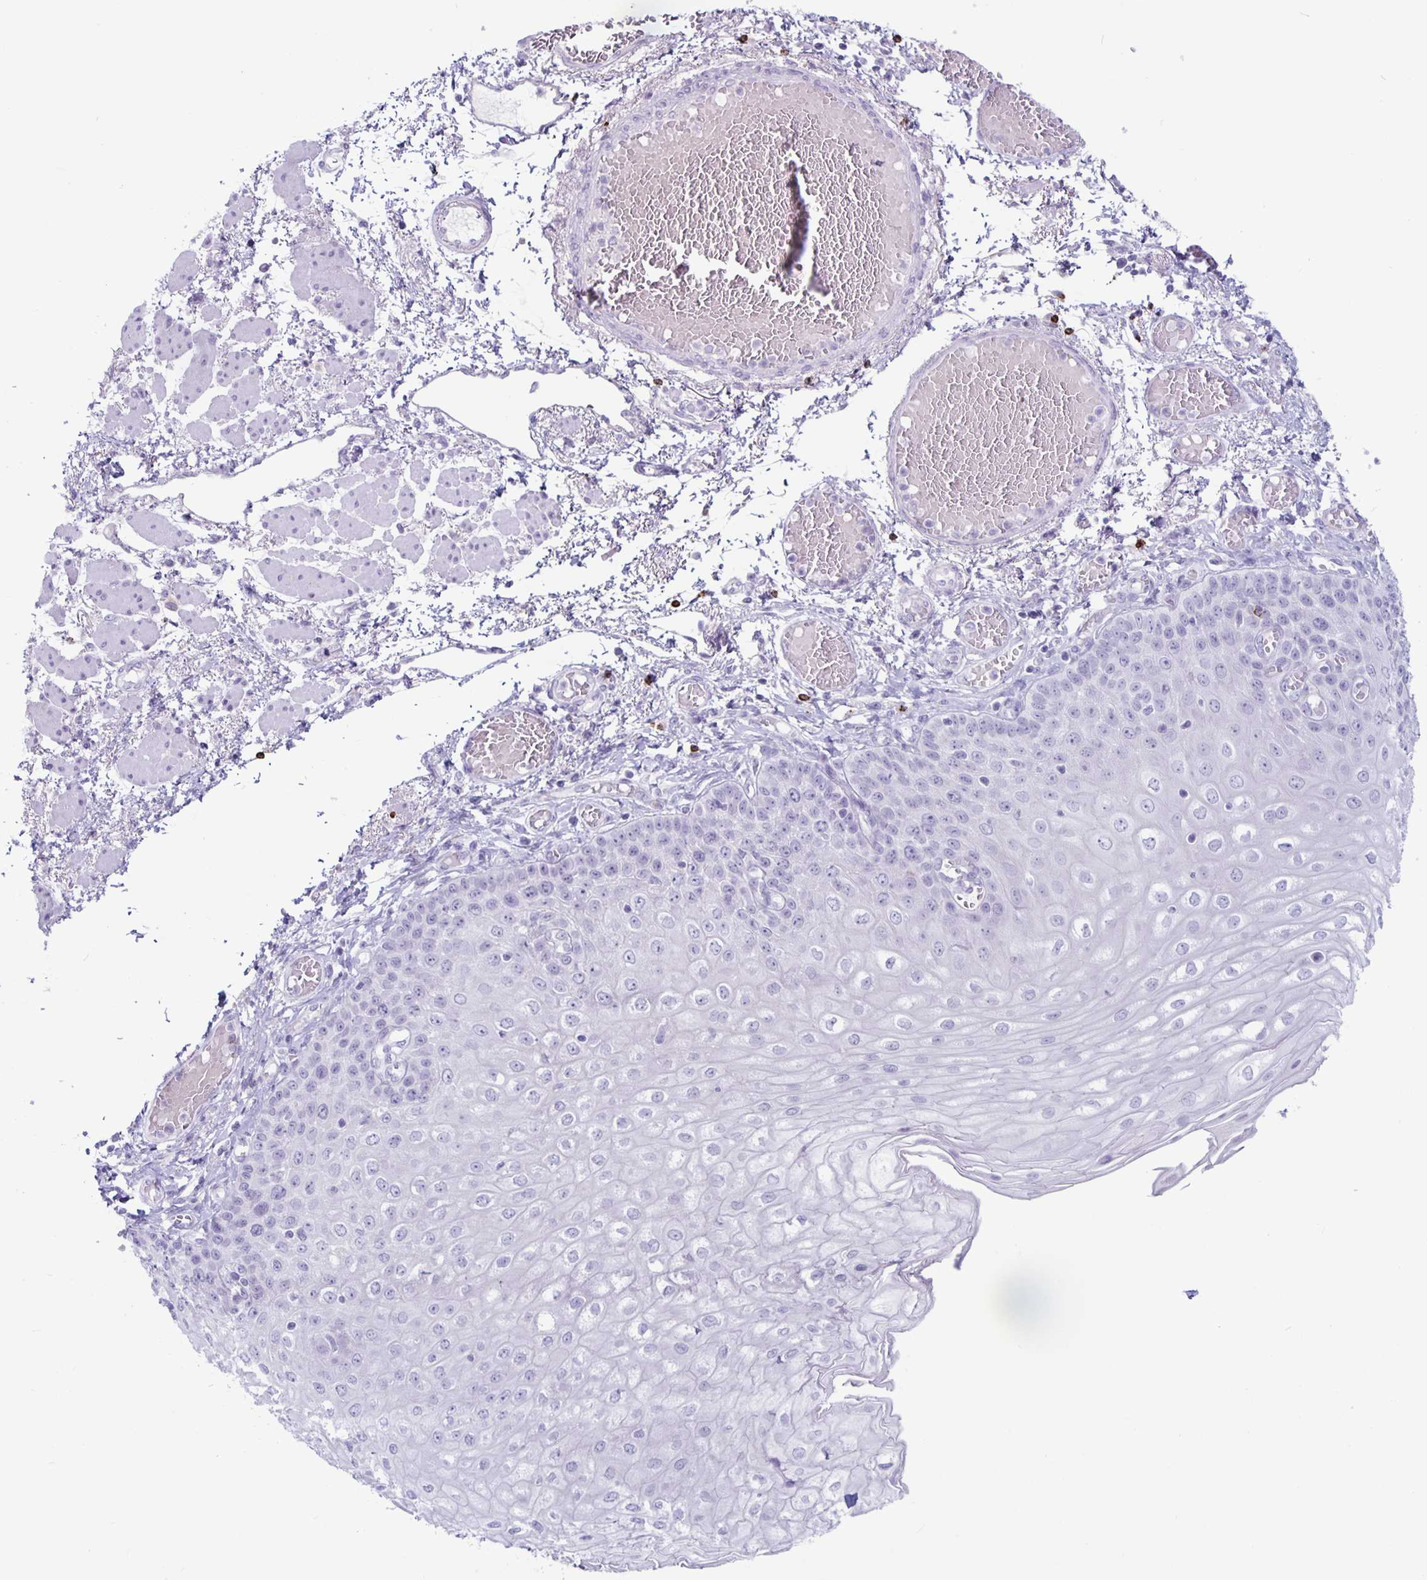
{"staining": {"intensity": "negative", "quantity": "none", "location": "none"}, "tissue": "esophagus", "cell_type": "Squamous epithelial cells", "image_type": "normal", "snomed": [{"axis": "morphology", "description": "Normal tissue, NOS"}, {"axis": "morphology", "description": "Adenocarcinoma, NOS"}, {"axis": "topography", "description": "Esophagus"}], "caption": "Protein analysis of unremarkable esophagus exhibits no significant staining in squamous epithelial cells.", "gene": "GZMK", "patient": {"sex": "male", "age": 81}}